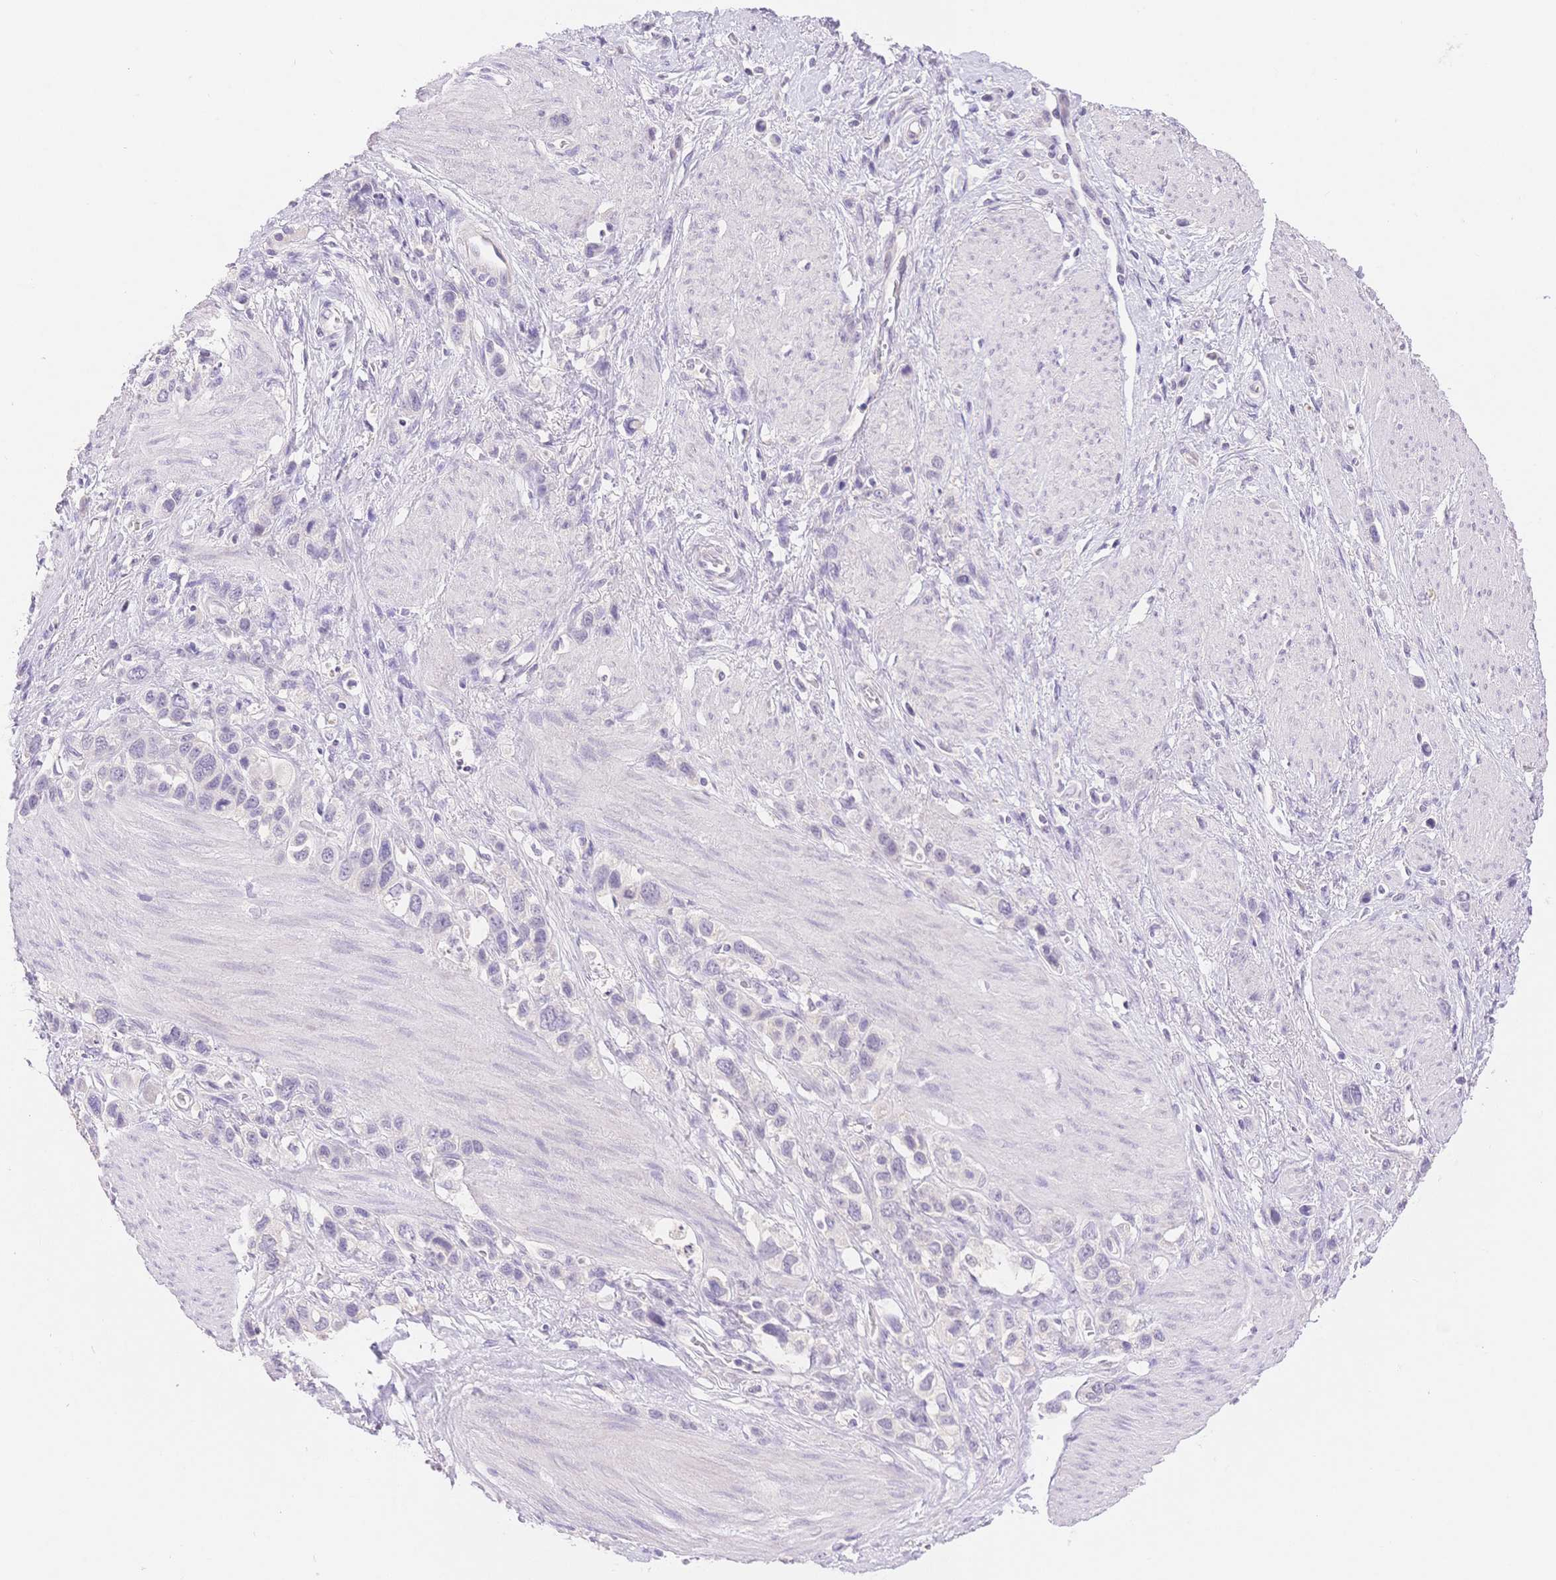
{"staining": {"intensity": "negative", "quantity": "none", "location": "none"}, "tissue": "stomach cancer", "cell_type": "Tumor cells", "image_type": "cancer", "snomed": [{"axis": "morphology", "description": "Adenocarcinoma, NOS"}, {"axis": "topography", "description": "Stomach"}], "caption": "IHC photomicrograph of neoplastic tissue: human stomach cancer (adenocarcinoma) stained with DAB shows no significant protein positivity in tumor cells.", "gene": "MYOM1", "patient": {"sex": "female", "age": 65}}